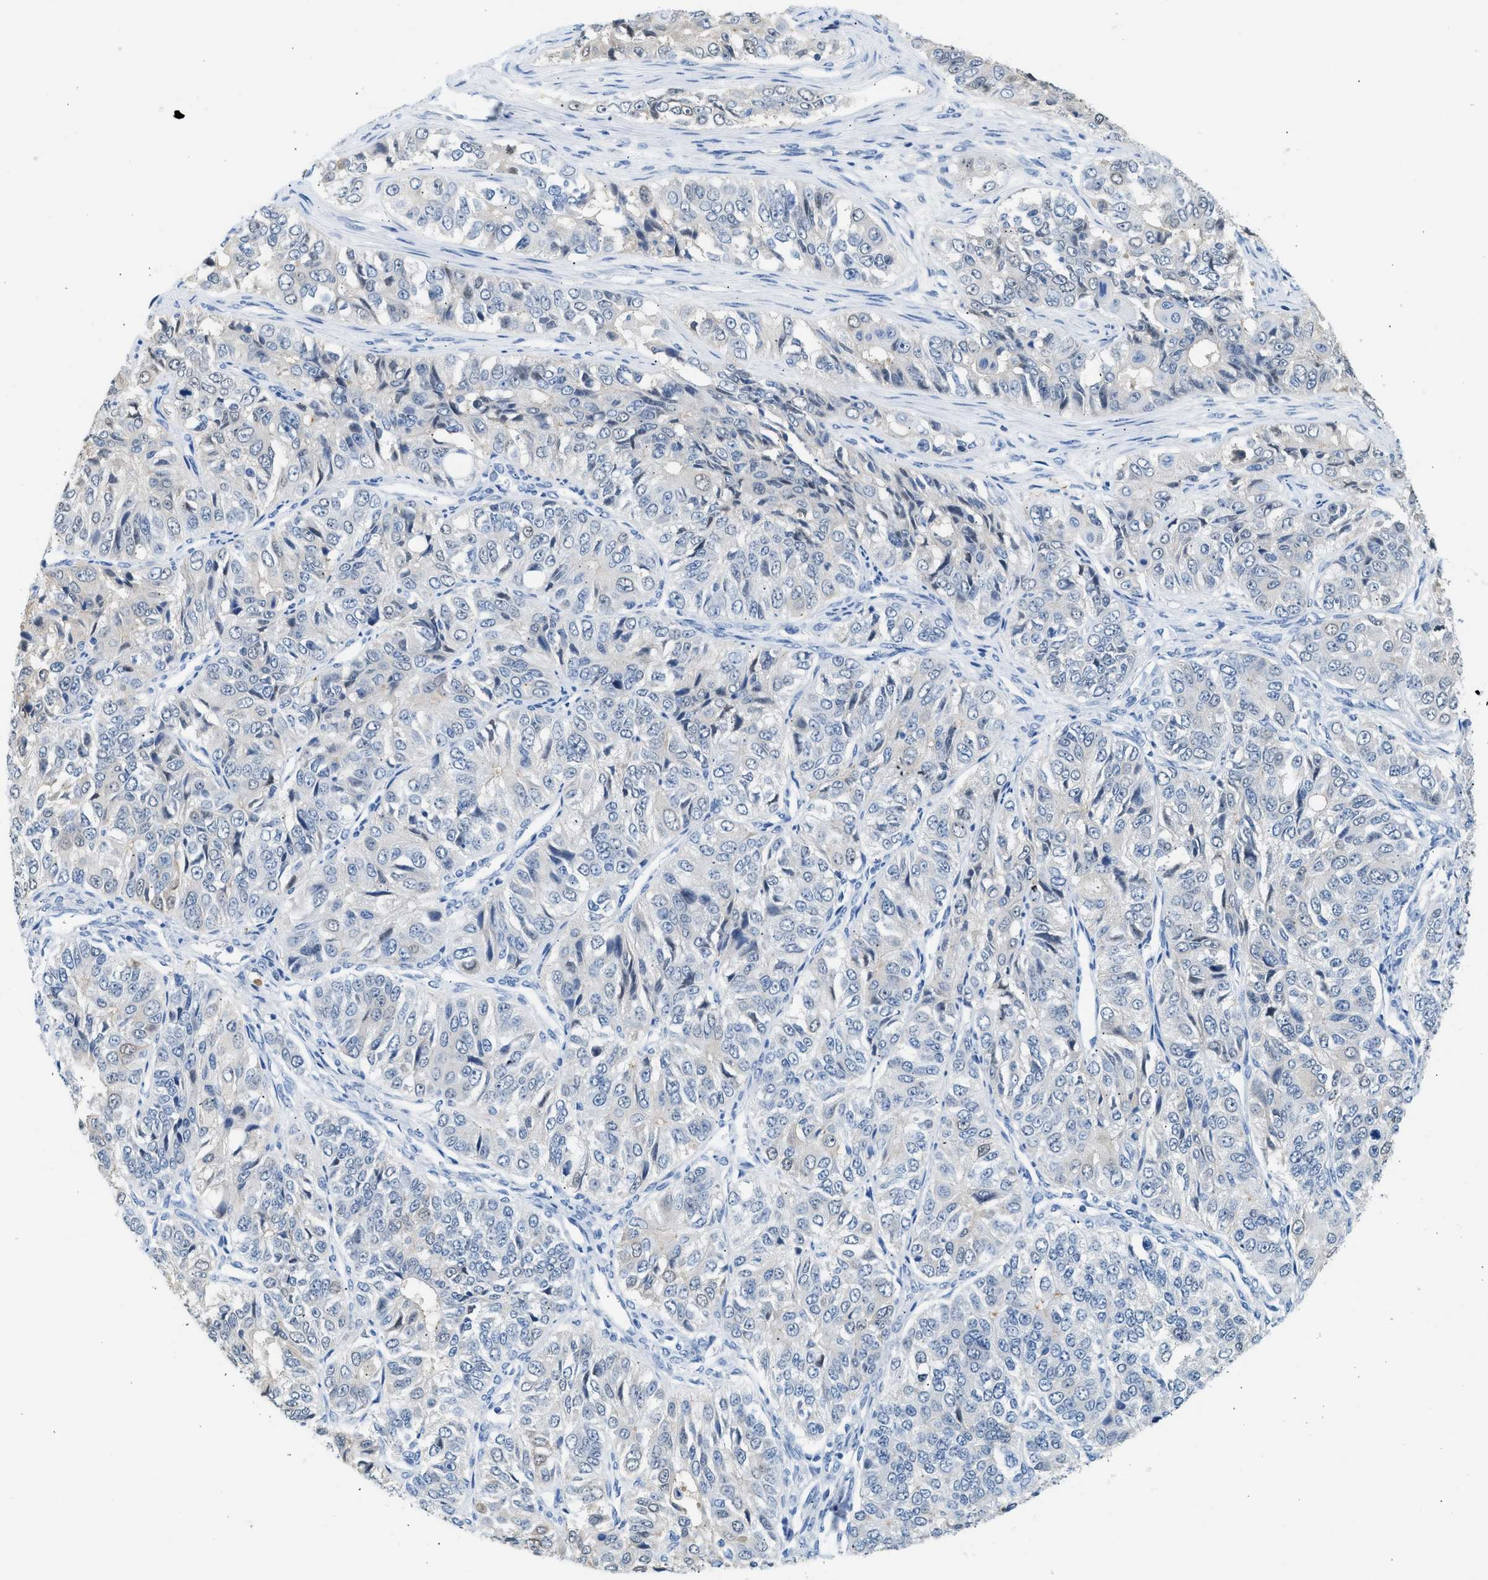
{"staining": {"intensity": "negative", "quantity": "none", "location": "none"}, "tissue": "ovarian cancer", "cell_type": "Tumor cells", "image_type": "cancer", "snomed": [{"axis": "morphology", "description": "Carcinoma, endometroid"}, {"axis": "topography", "description": "Ovary"}], "caption": "The micrograph shows no staining of tumor cells in ovarian cancer (endometroid carcinoma).", "gene": "SPAM1", "patient": {"sex": "female", "age": 51}}